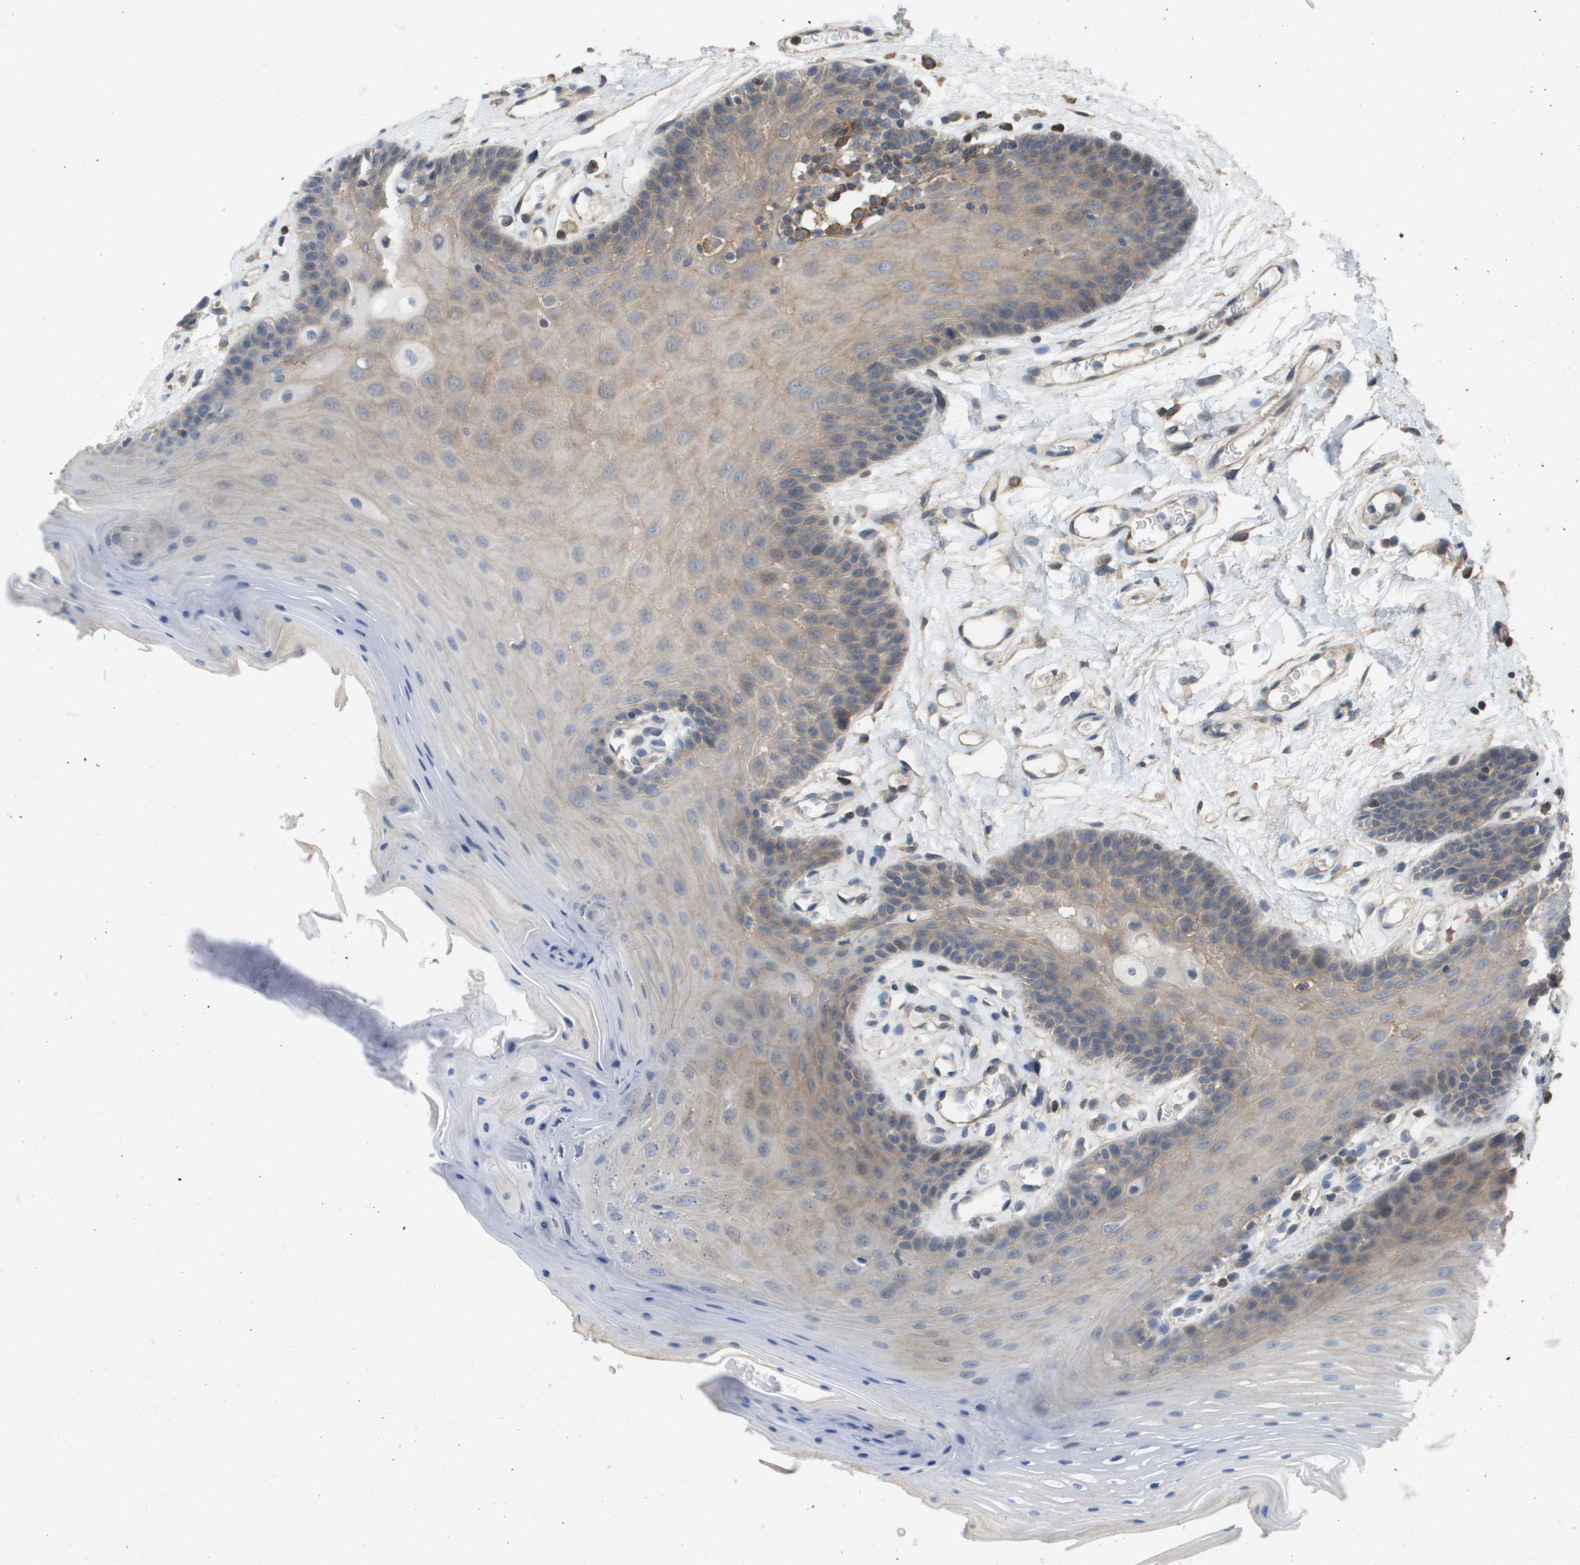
{"staining": {"intensity": "moderate", "quantity": "25%-75%", "location": "cytoplasmic/membranous"}, "tissue": "oral mucosa", "cell_type": "Squamous epithelial cells", "image_type": "normal", "snomed": [{"axis": "morphology", "description": "Normal tissue, NOS"}, {"axis": "morphology", "description": "Squamous cell carcinoma, NOS"}, {"axis": "topography", "description": "Oral tissue"}, {"axis": "topography", "description": "Head-Neck"}], "caption": "IHC of benign human oral mucosa shows medium levels of moderate cytoplasmic/membranous positivity in approximately 25%-75% of squamous epithelial cells. (Brightfield microscopy of DAB IHC at high magnification).", "gene": "MTARC2", "patient": {"sex": "male", "age": 71}}